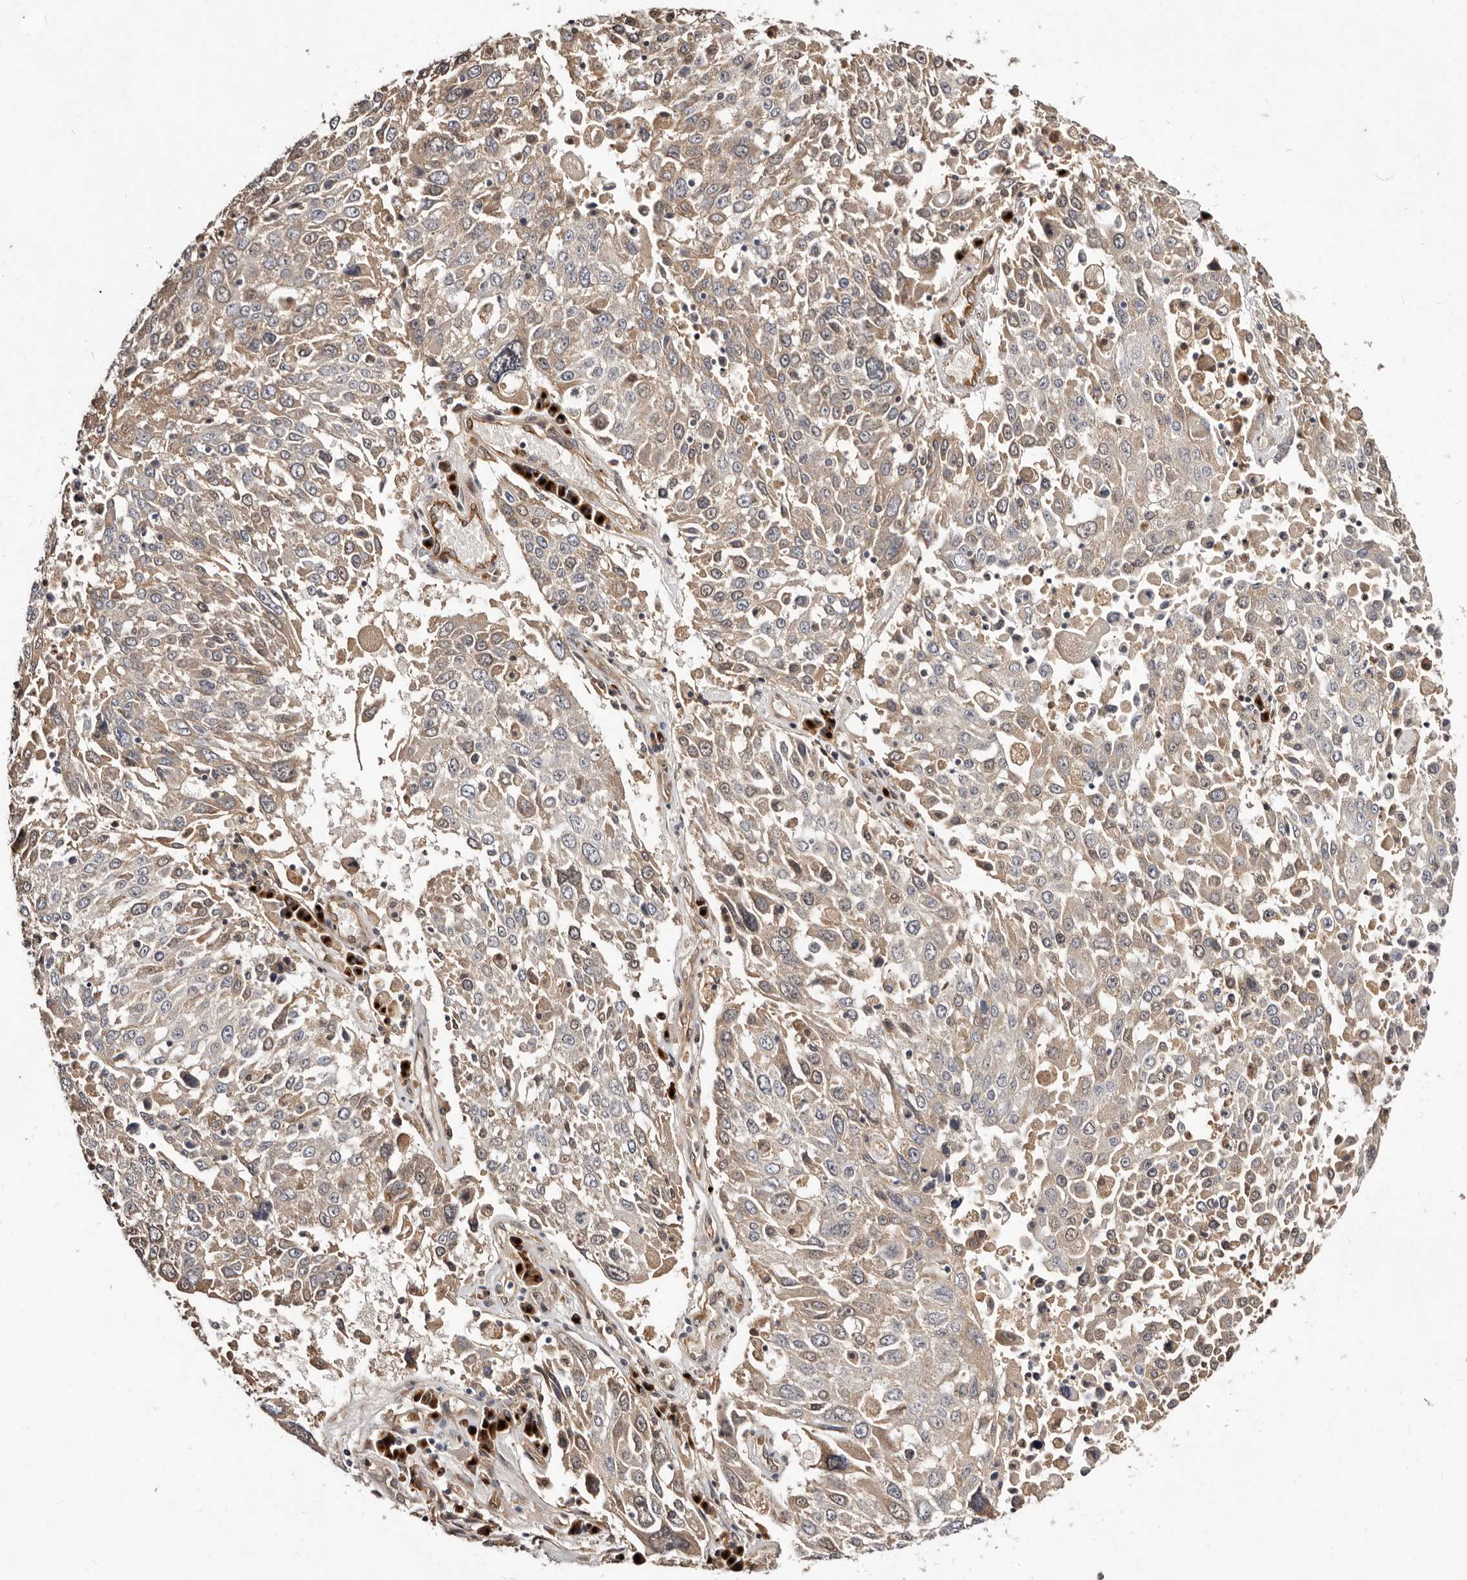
{"staining": {"intensity": "weak", "quantity": "25%-75%", "location": "cytoplasmic/membranous"}, "tissue": "lung cancer", "cell_type": "Tumor cells", "image_type": "cancer", "snomed": [{"axis": "morphology", "description": "Squamous cell carcinoma, NOS"}, {"axis": "topography", "description": "Lung"}], "caption": "Protein expression analysis of human lung cancer (squamous cell carcinoma) reveals weak cytoplasmic/membranous expression in about 25%-75% of tumor cells.", "gene": "DACT2", "patient": {"sex": "male", "age": 65}}